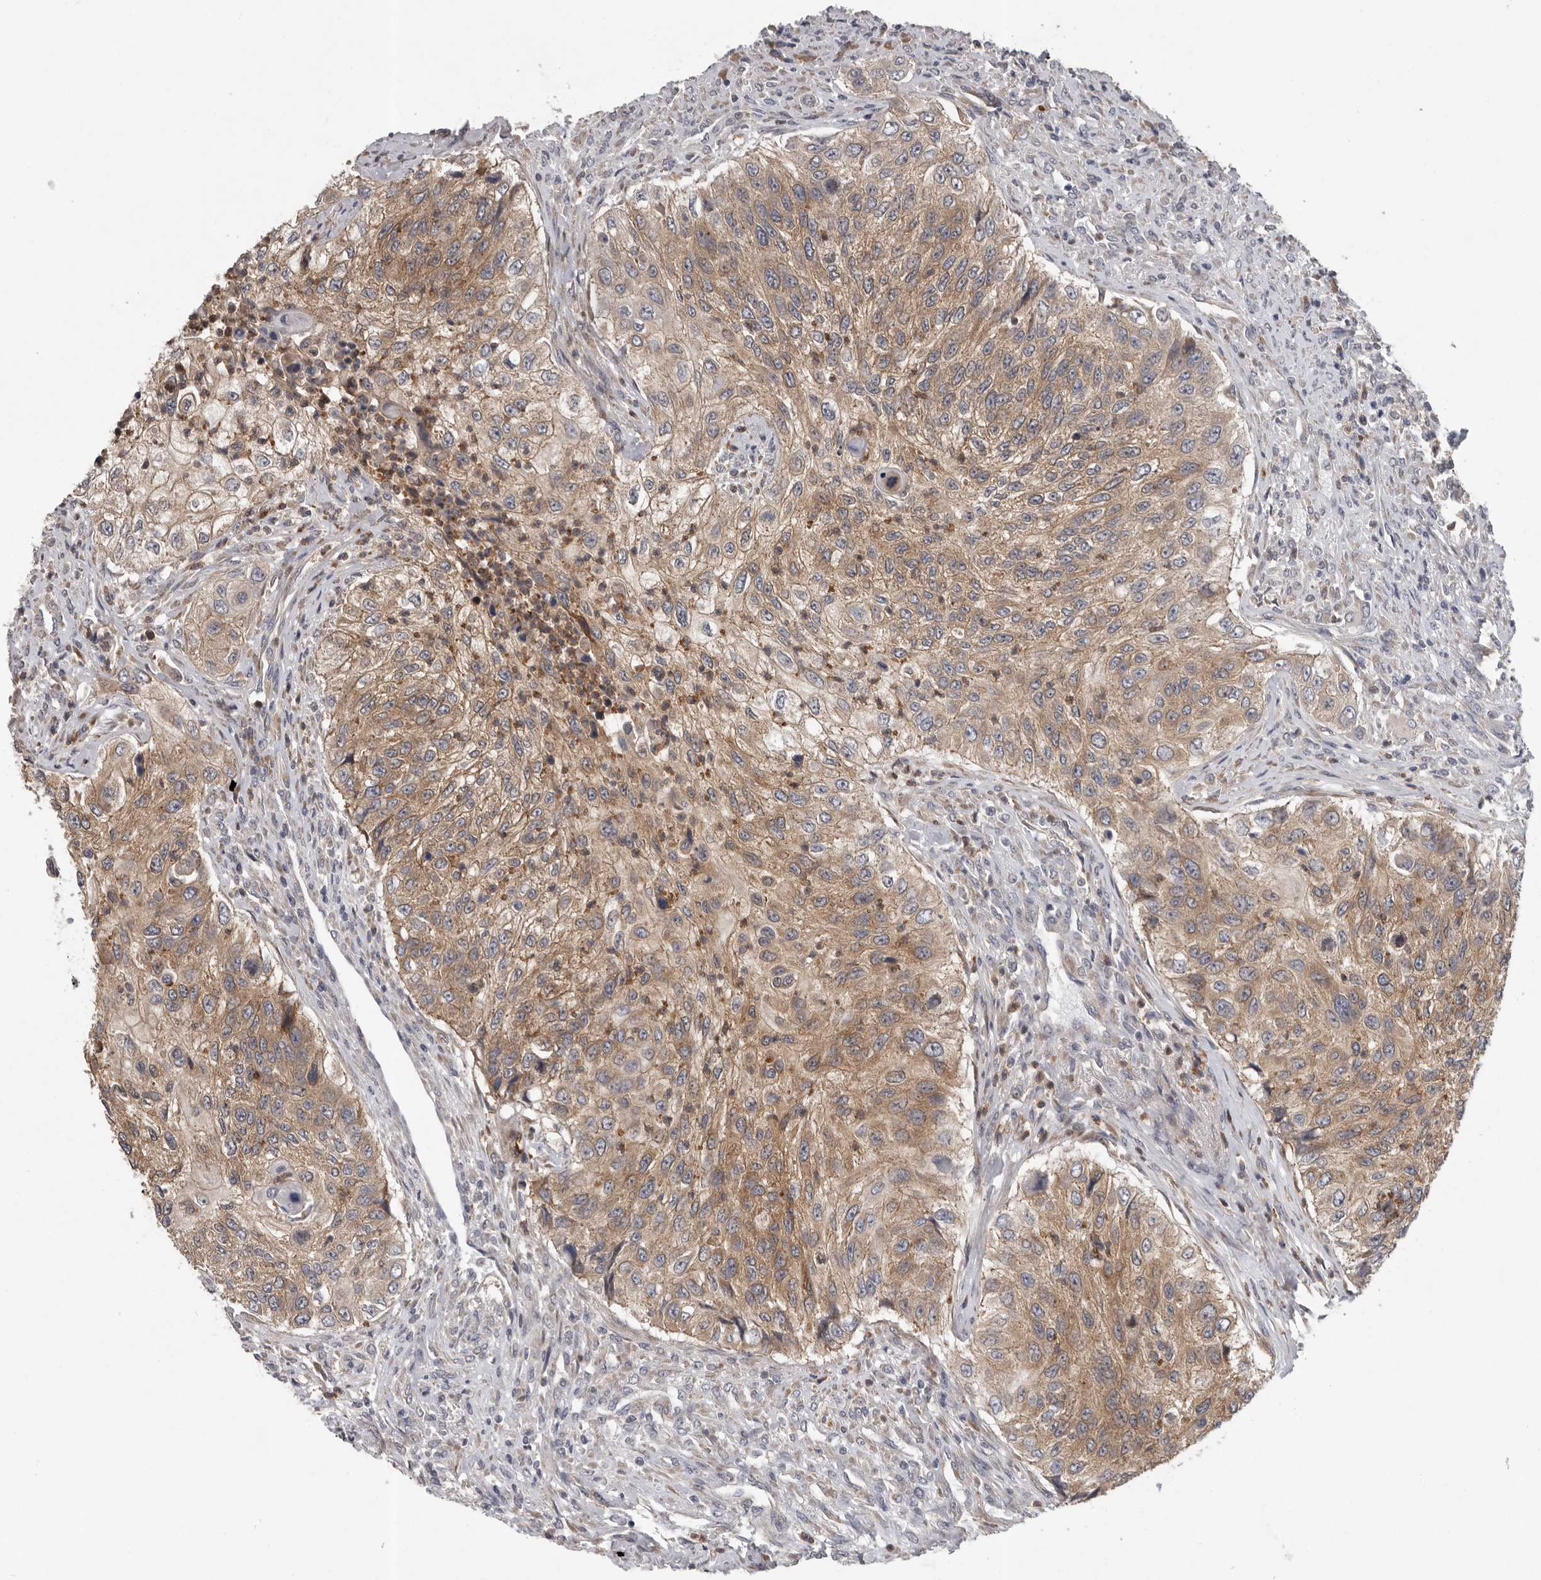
{"staining": {"intensity": "moderate", "quantity": ">75%", "location": "cytoplasmic/membranous"}, "tissue": "urothelial cancer", "cell_type": "Tumor cells", "image_type": "cancer", "snomed": [{"axis": "morphology", "description": "Urothelial carcinoma, High grade"}, {"axis": "topography", "description": "Urinary bladder"}], "caption": "The image exhibits staining of high-grade urothelial carcinoma, revealing moderate cytoplasmic/membranous protein staining (brown color) within tumor cells.", "gene": "RALGPS2", "patient": {"sex": "female", "age": 60}}